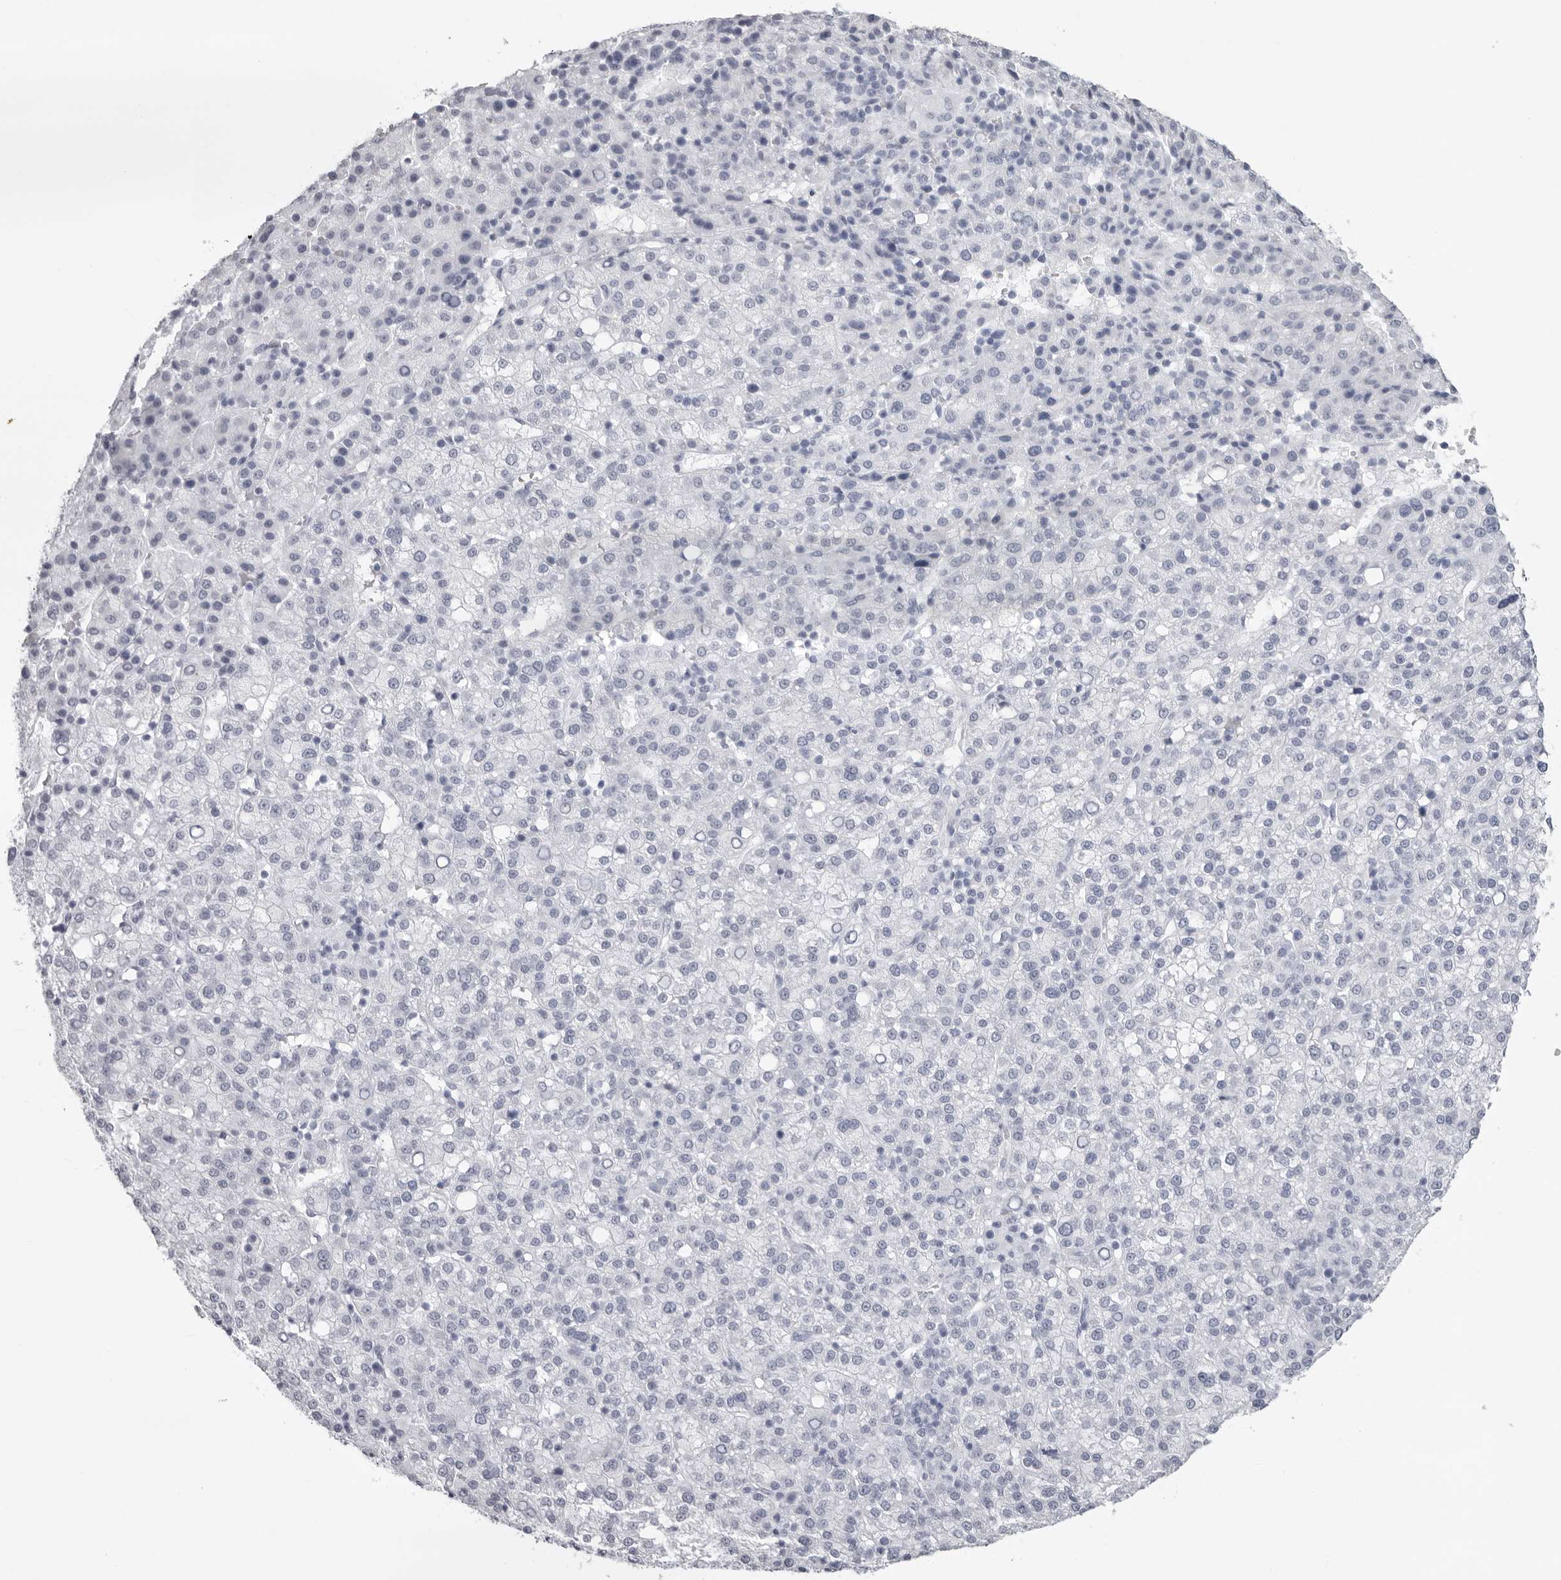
{"staining": {"intensity": "negative", "quantity": "none", "location": "none"}, "tissue": "liver cancer", "cell_type": "Tumor cells", "image_type": "cancer", "snomed": [{"axis": "morphology", "description": "Carcinoma, Hepatocellular, NOS"}, {"axis": "topography", "description": "Liver"}], "caption": "Micrograph shows no protein positivity in tumor cells of liver hepatocellular carcinoma tissue.", "gene": "KLK9", "patient": {"sex": "female", "age": 58}}